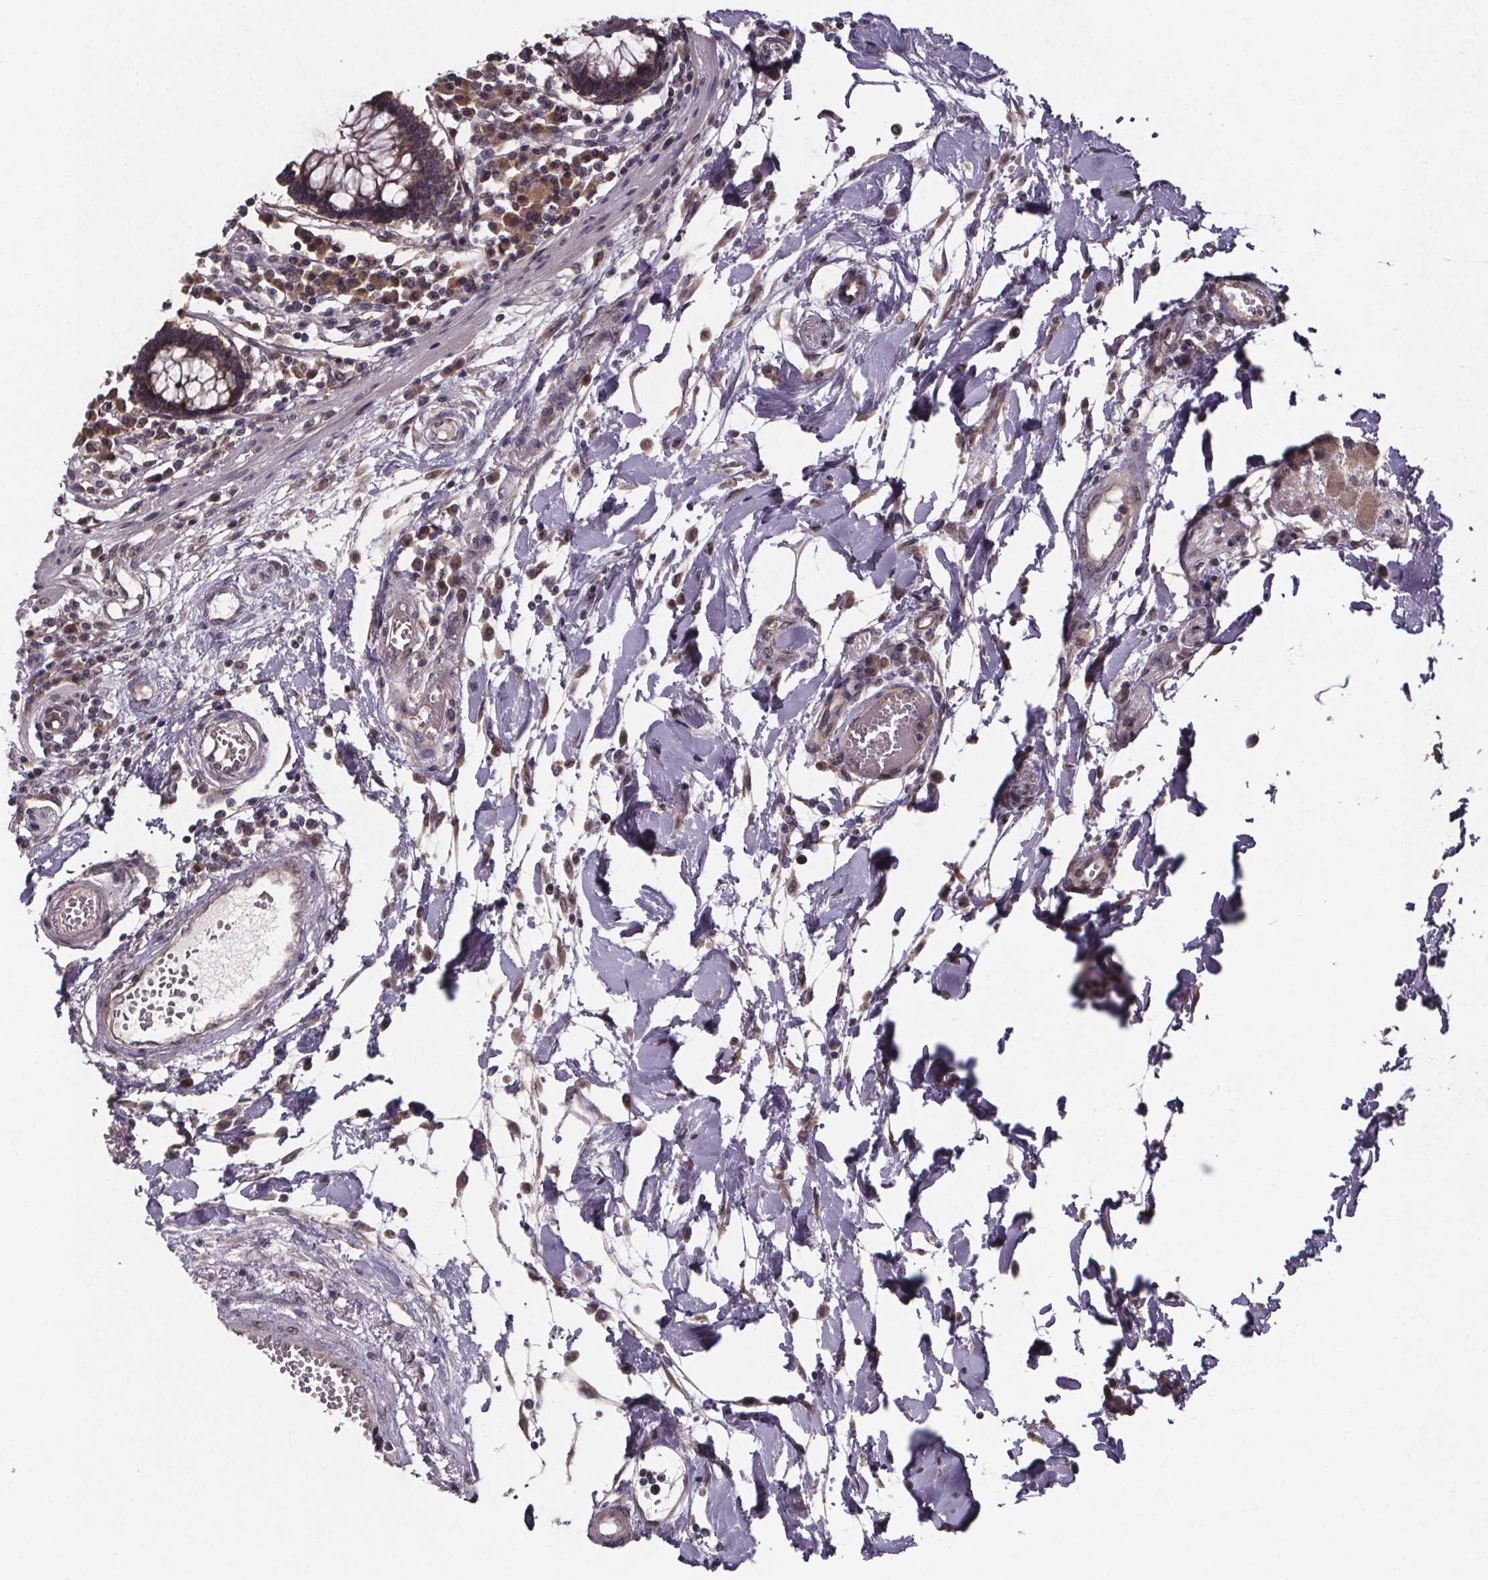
{"staining": {"intensity": "moderate", "quantity": ">75%", "location": "cytoplasmic/membranous"}, "tissue": "colon", "cell_type": "Endothelial cells", "image_type": "normal", "snomed": [{"axis": "morphology", "description": "Normal tissue, NOS"}, {"axis": "morphology", "description": "Adenocarcinoma, NOS"}, {"axis": "topography", "description": "Colon"}], "caption": "Endothelial cells reveal moderate cytoplasmic/membranous positivity in approximately >75% of cells in unremarkable colon. Ihc stains the protein in brown and the nuclei are stained blue.", "gene": "SAT1", "patient": {"sex": "male", "age": 83}}